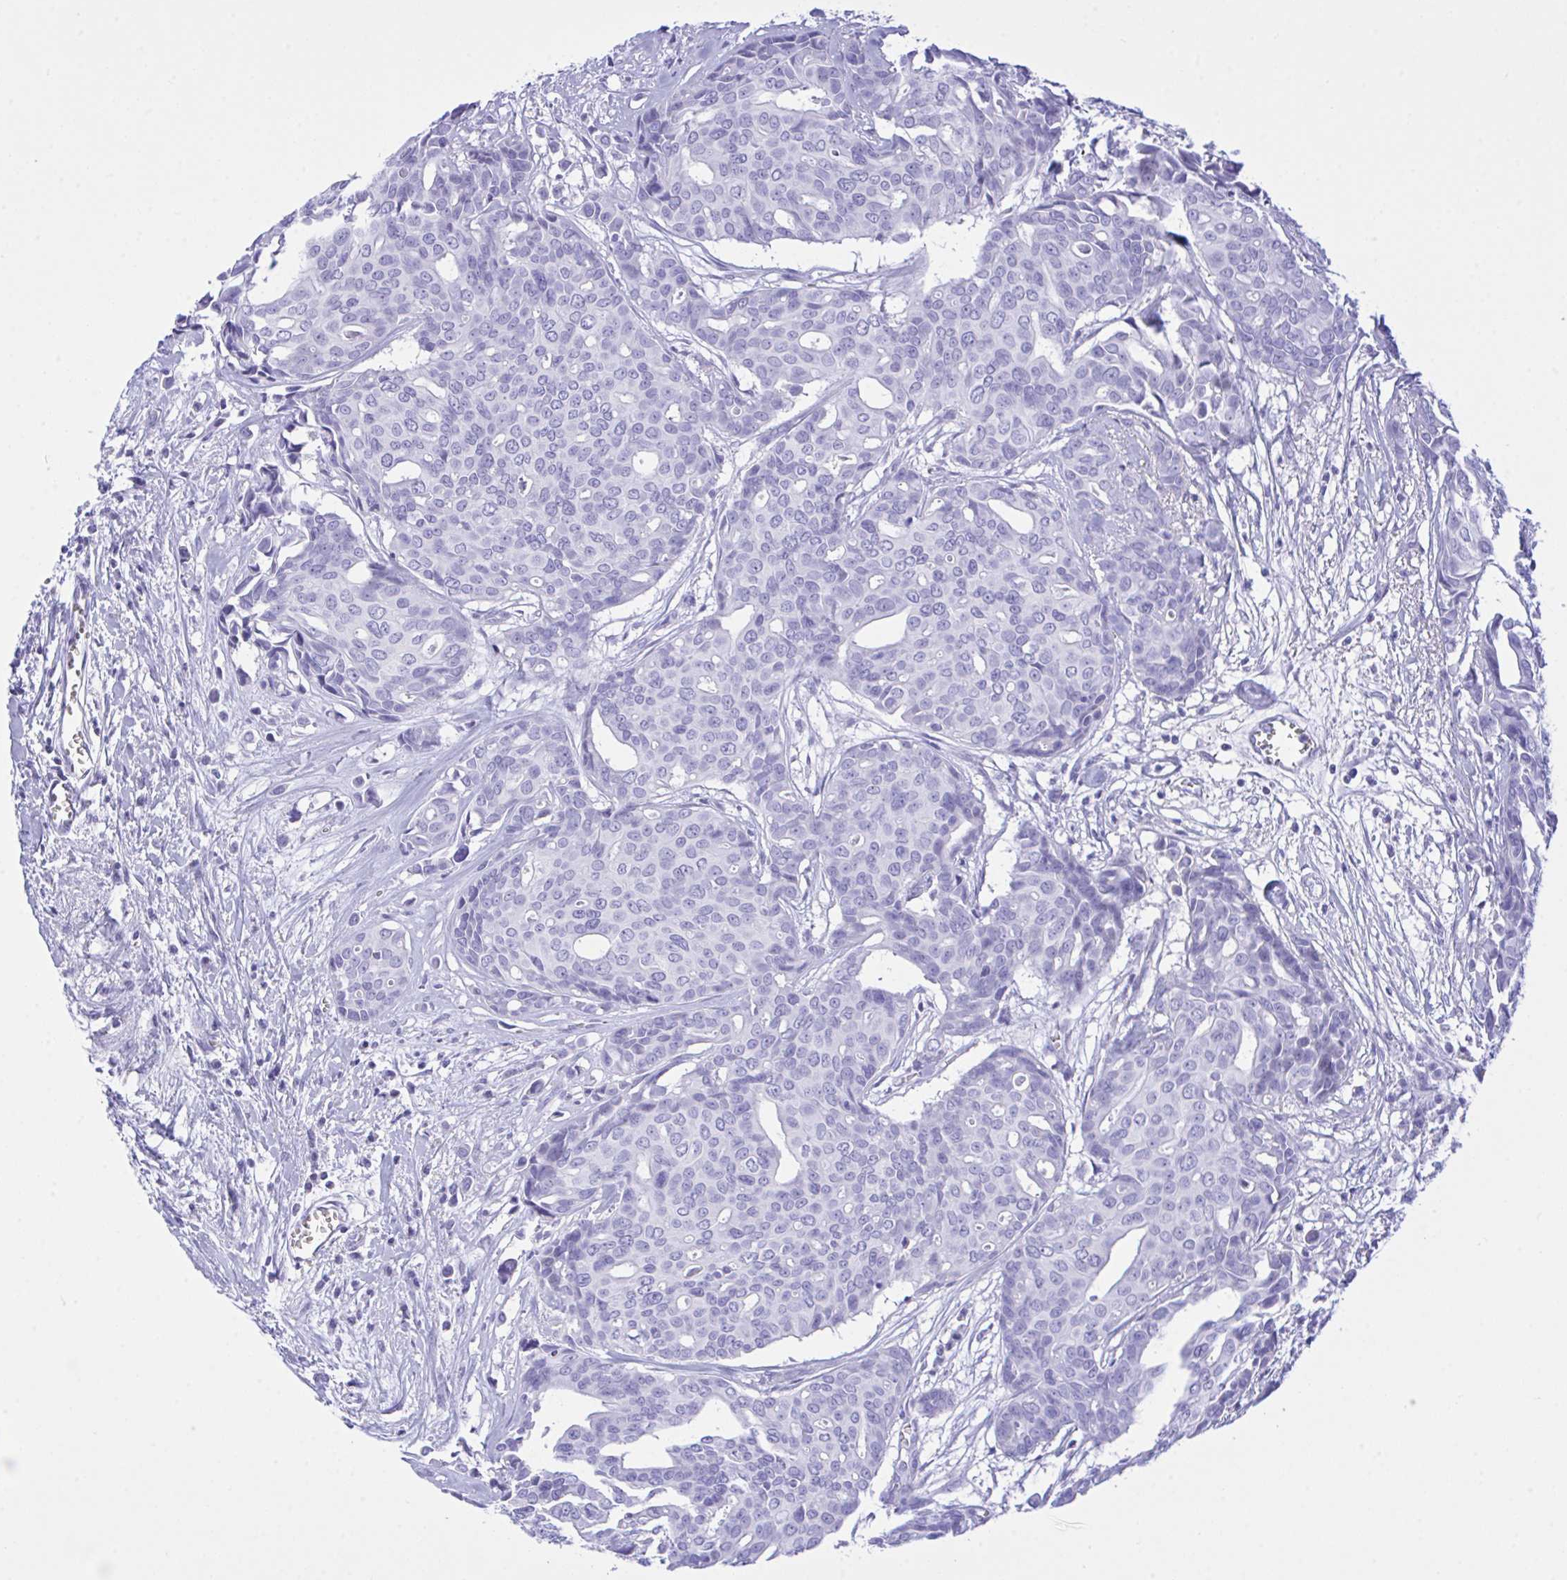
{"staining": {"intensity": "negative", "quantity": "none", "location": "none"}, "tissue": "breast cancer", "cell_type": "Tumor cells", "image_type": "cancer", "snomed": [{"axis": "morphology", "description": "Duct carcinoma"}, {"axis": "topography", "description": "Breast"}], "caption": "High power microscopy photomicrograph of an immunohistochemistry (IHC) image of breast infiltrating ductal carcinoma, revealing no significant positivity in tumor cells.", "gene": "SELENOV", "patient": {"sex": "female", "age": 54}}